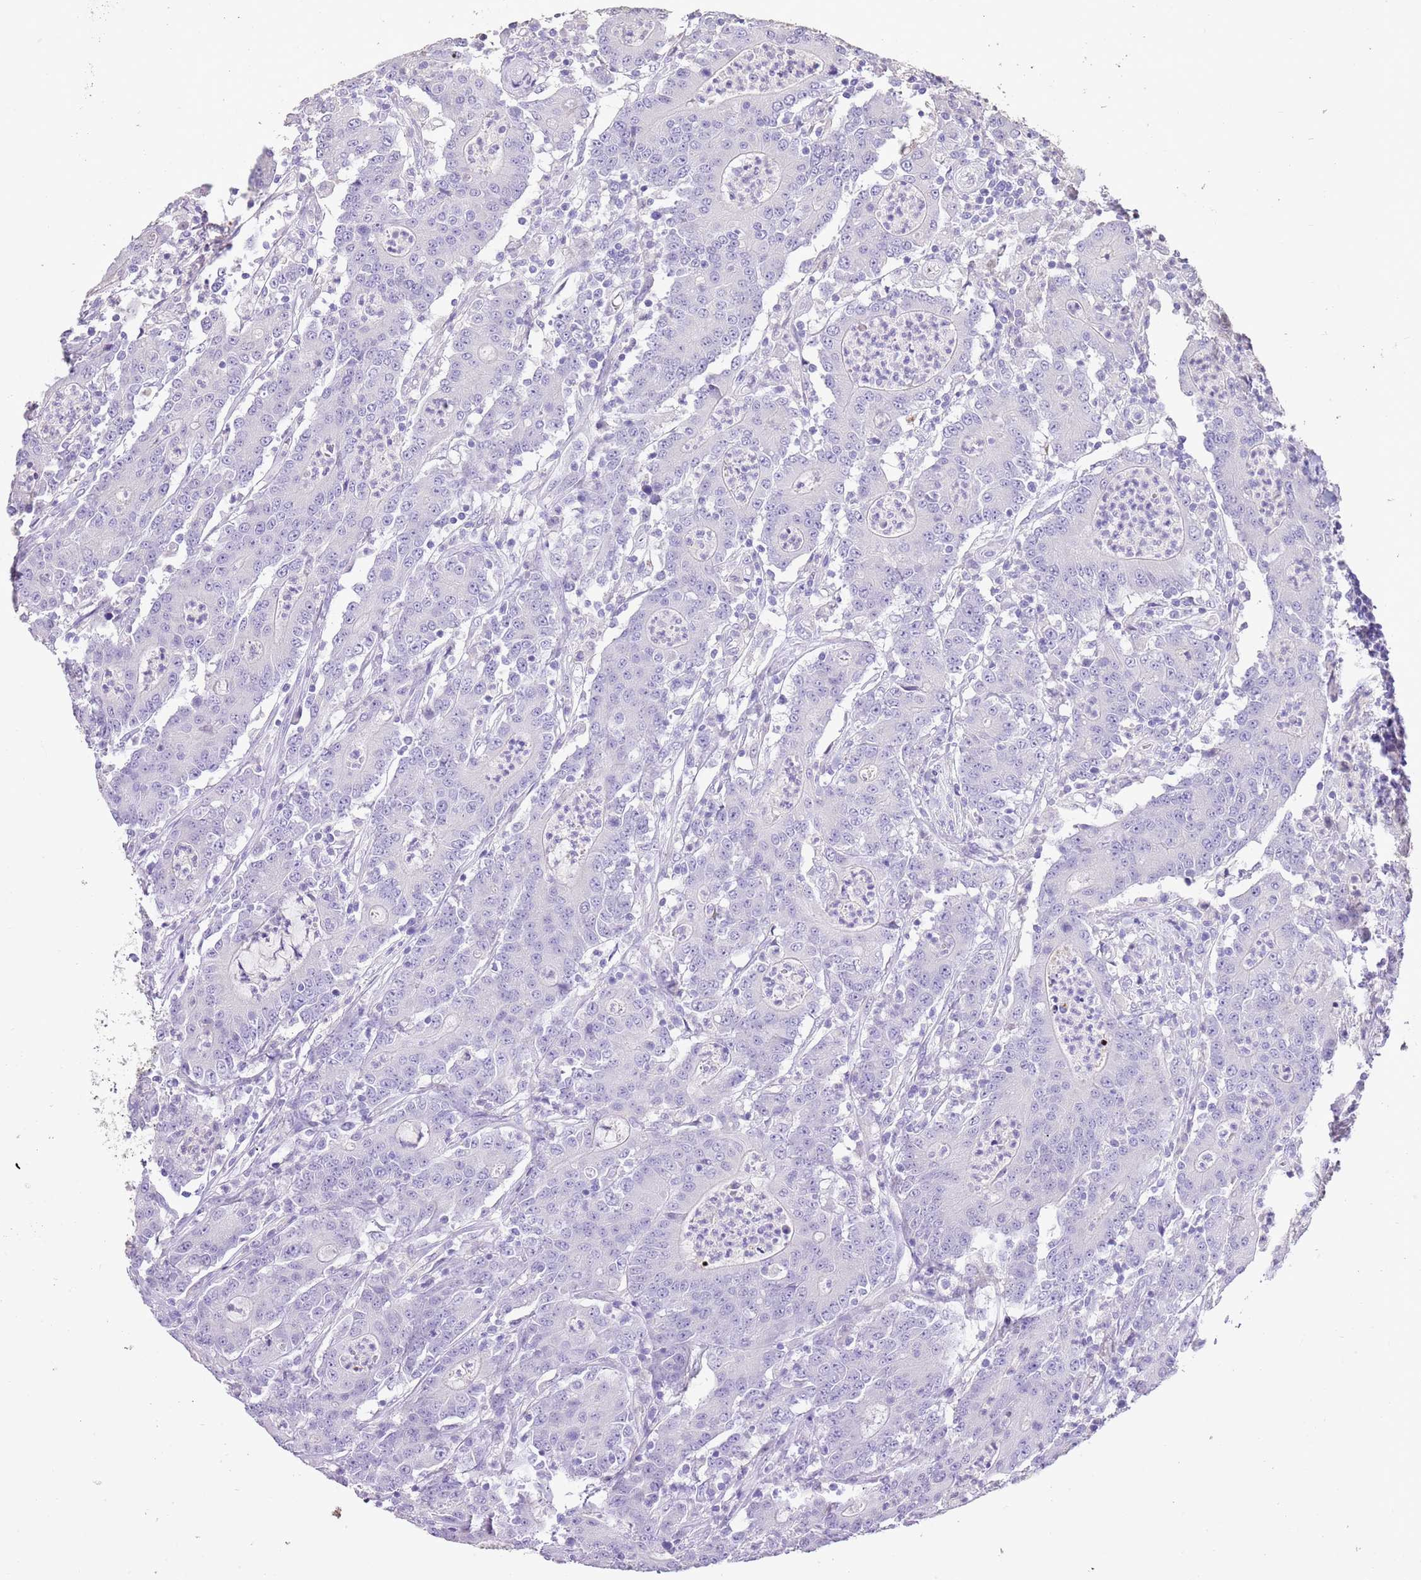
{"staining": {"intensity": "negative", "quantity": "none", "location": "none"}, "tissue": "colorectal cancer", "cell_type": "Tumor cells", "image_type": "cancer", "snomed": [{"axis": "morphology", "description": "Adenocarcinoma, NOS"}, {"axis": "topography", "description": "Colon"}], "caption": "An image of colorectal cancer (adenocarcinoma) stained for a protein demonstrates no brown staining in tumor cells.", "gene": "XPO7", "patient": {"sex": "male", "age": 83}}